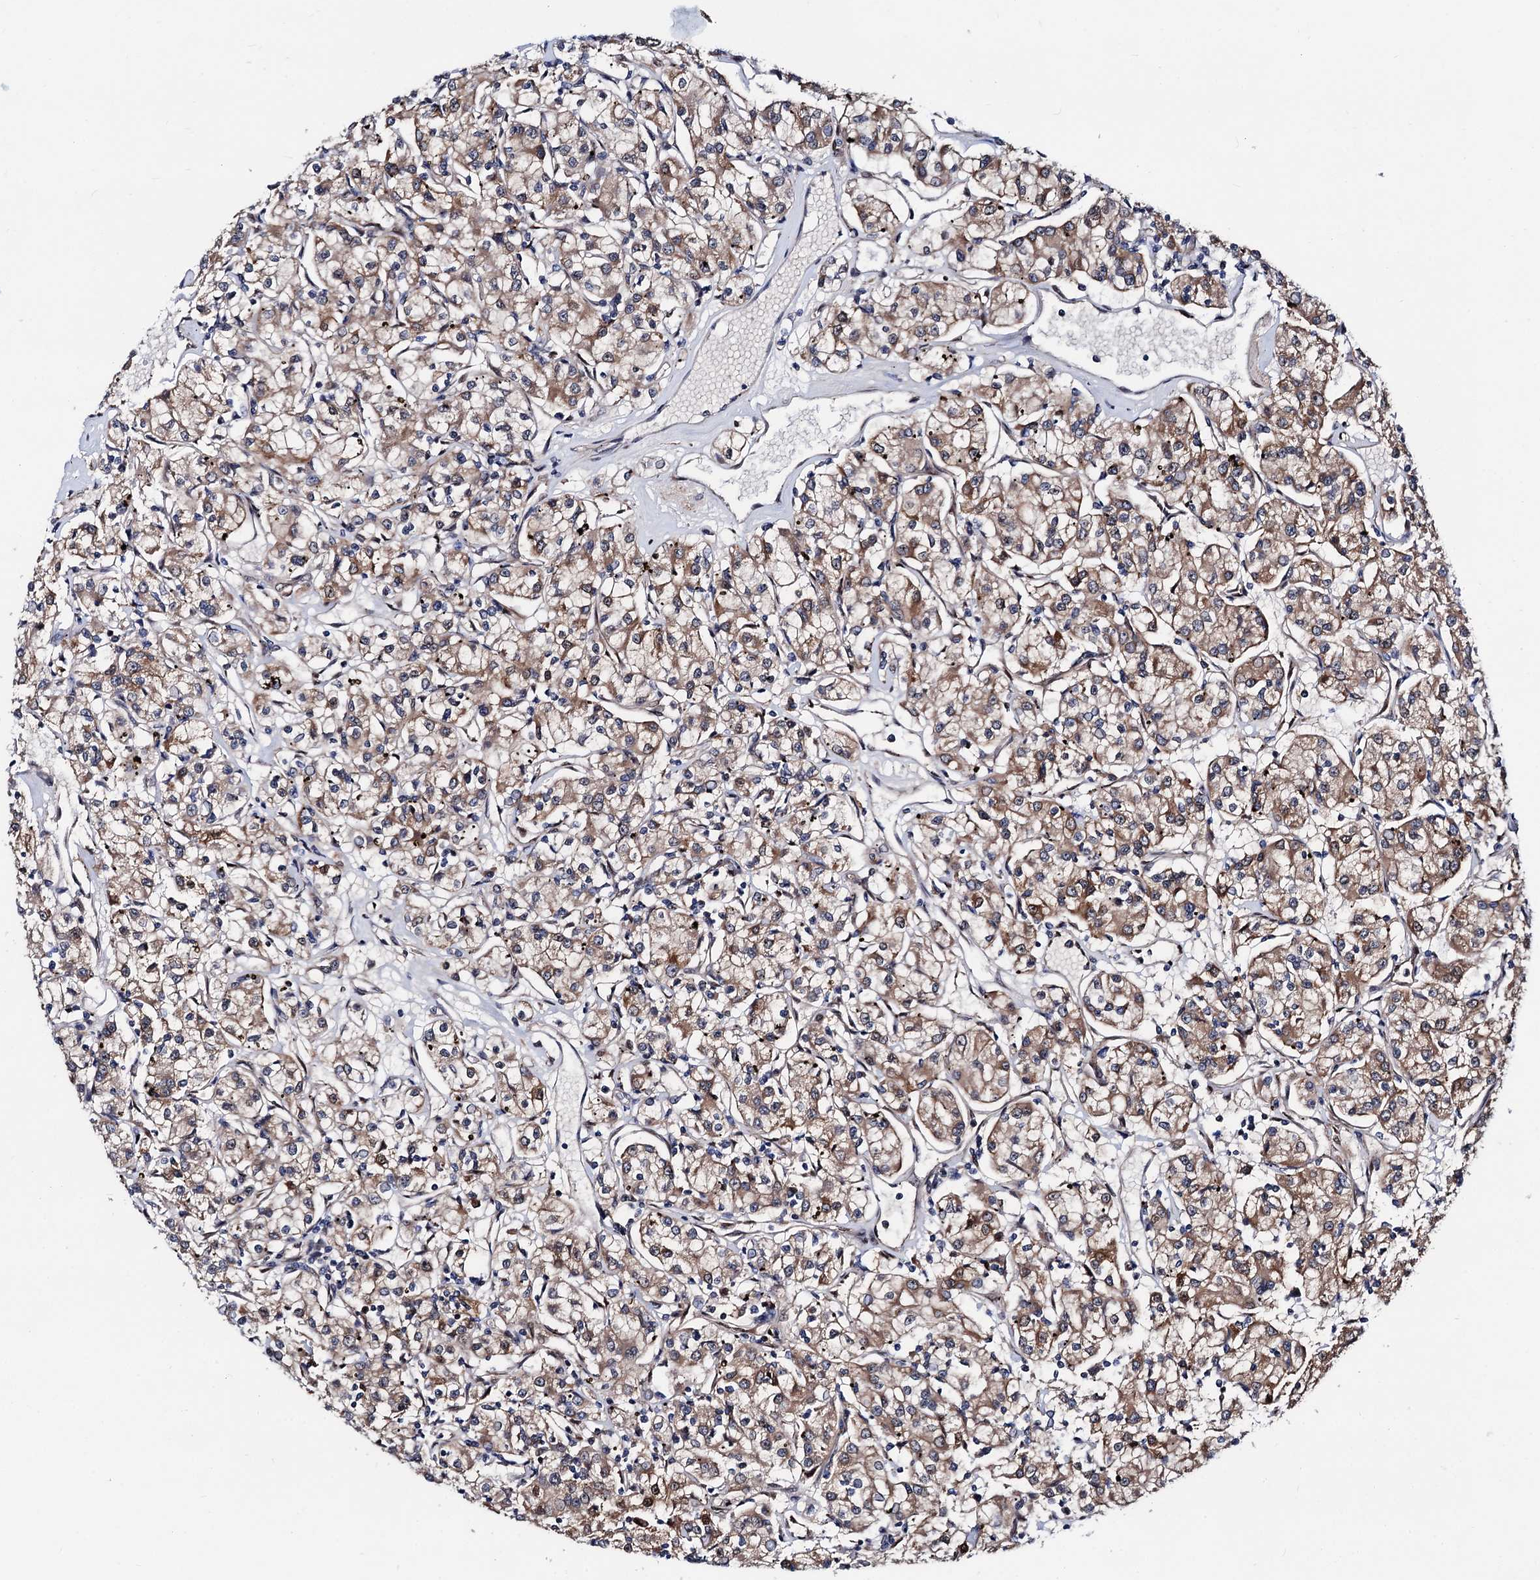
{"staining": {"intensity": "moderate", "quantity": ">75%", "location": "cytoplasmic/membranous"}, "tissue": "renal cancer", "cell_type": "Tumor cells", "image_type": "cancer", "snomed": [{"axis": "morphology", "description": "Adenocarcinoma, NOS"}, {"axis": "topography", "description": "Kidney"}], "caption": "Immunohistochemical staining of human renal cancer (adenocarcinoma) shows moderate cytoplasmic/membranous protein expression in about >75% of tumor cells.", "gene": "COA4", "patient": {"sex": "female", "age": 59}}